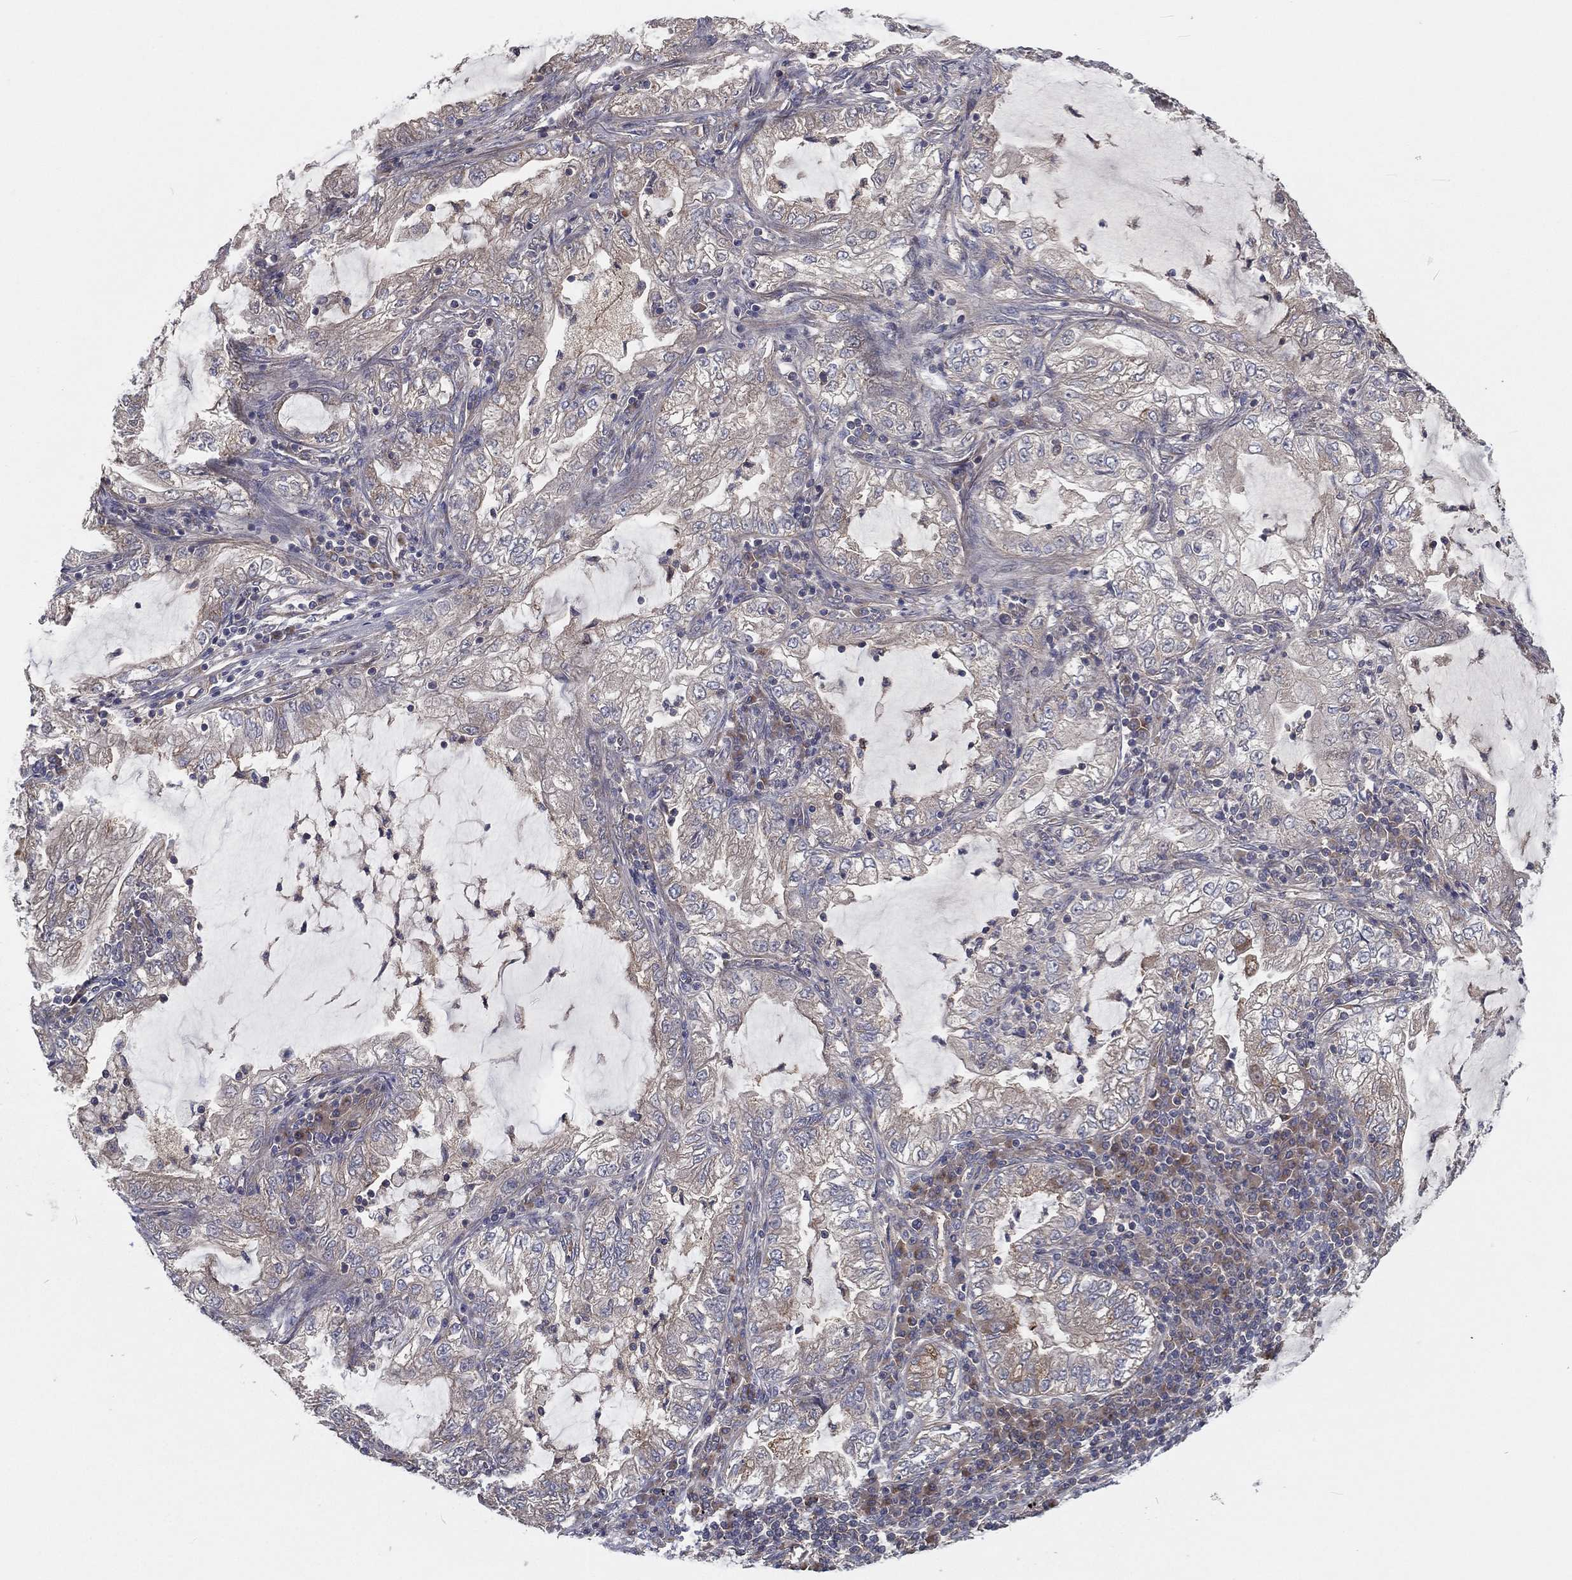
{"staining": {"intensity": "negative", "quantity": "none", "location": "none"}, "tissue": "lung cancer", "cell_type": "Tumor cells", "image_type": "cancer", "snomed": [{"axis": "morphology", "description": "Adenocarcinoma, NOS"}, {"axis": "topography", "description": "Lung"}], "caption": "Histopathology image shows no significant protein staining in tumor cells of lung cancer.", "gene": "EIF2B5", "patient": {"sex": "female", "age": 73}}